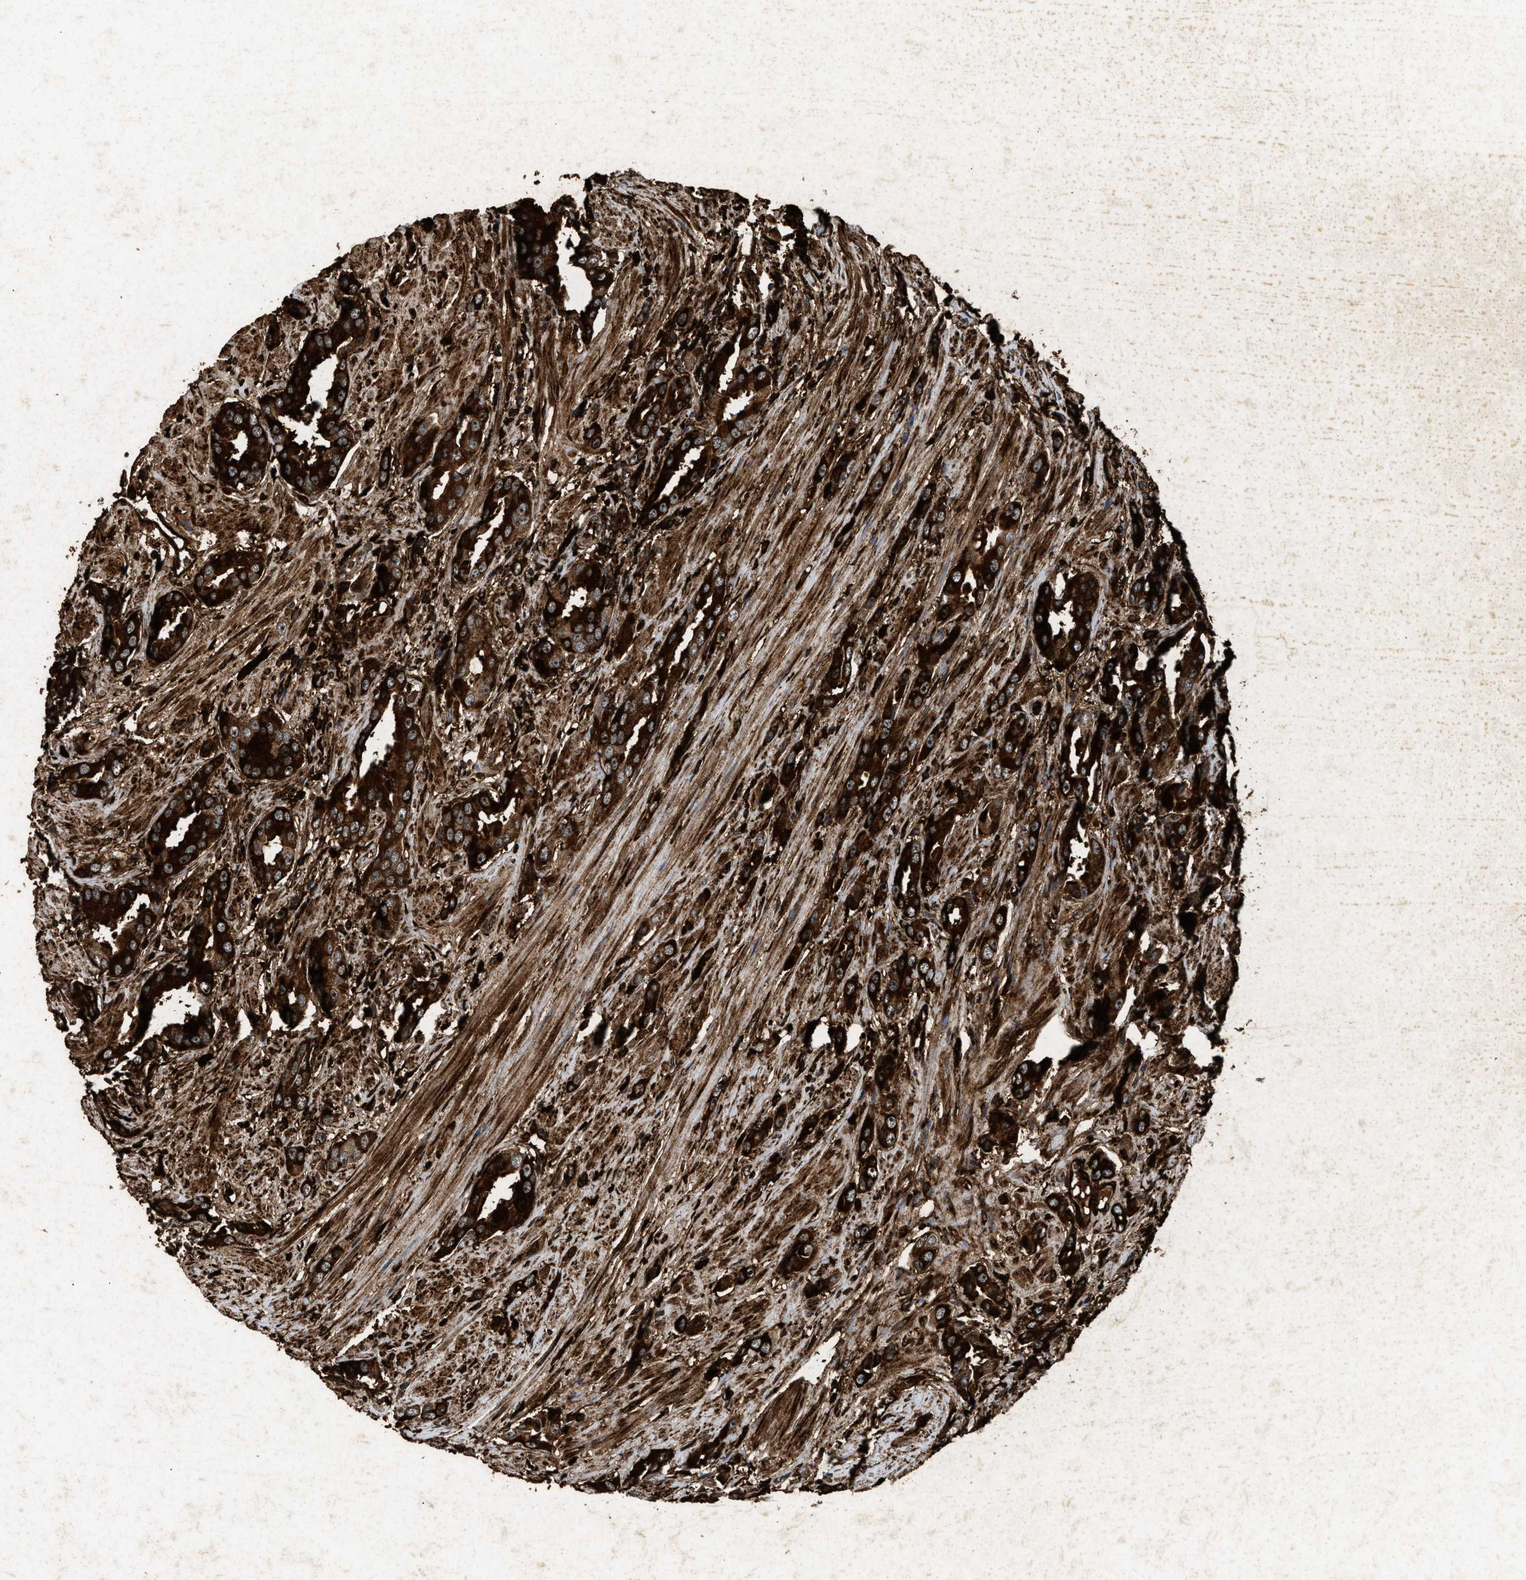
{"staining": {"intensity": "strong", "quantity": ">75%", "location": "cytoplasmic/membranous,nuclear"}, "tissue": "prostate cancer", "cell_type": "Tumor cells", "image_type": "cancer", "snomed": [{"axis": "morphology", "description": "Adenocarcinoma, Medium grade"}, {"axis": "topography", "description": "Prostate"}], "caption": "IHC staining of prostate adenocarcinoma (medium-grade), which shows high levels of strong cytoplasmic/membranous and nuclear expression in about >75% of tumor cells indicating strong cytoplasmic/membranous and nuclear protein expression. The staining was performed using DAB (3,3'-diaminobenzidine) (brown) for protein detection and nuclei were counterstained in hematoxylin (blue).", "gene": "ACOX1", "patient": {"sex": "male", "age": 53}}